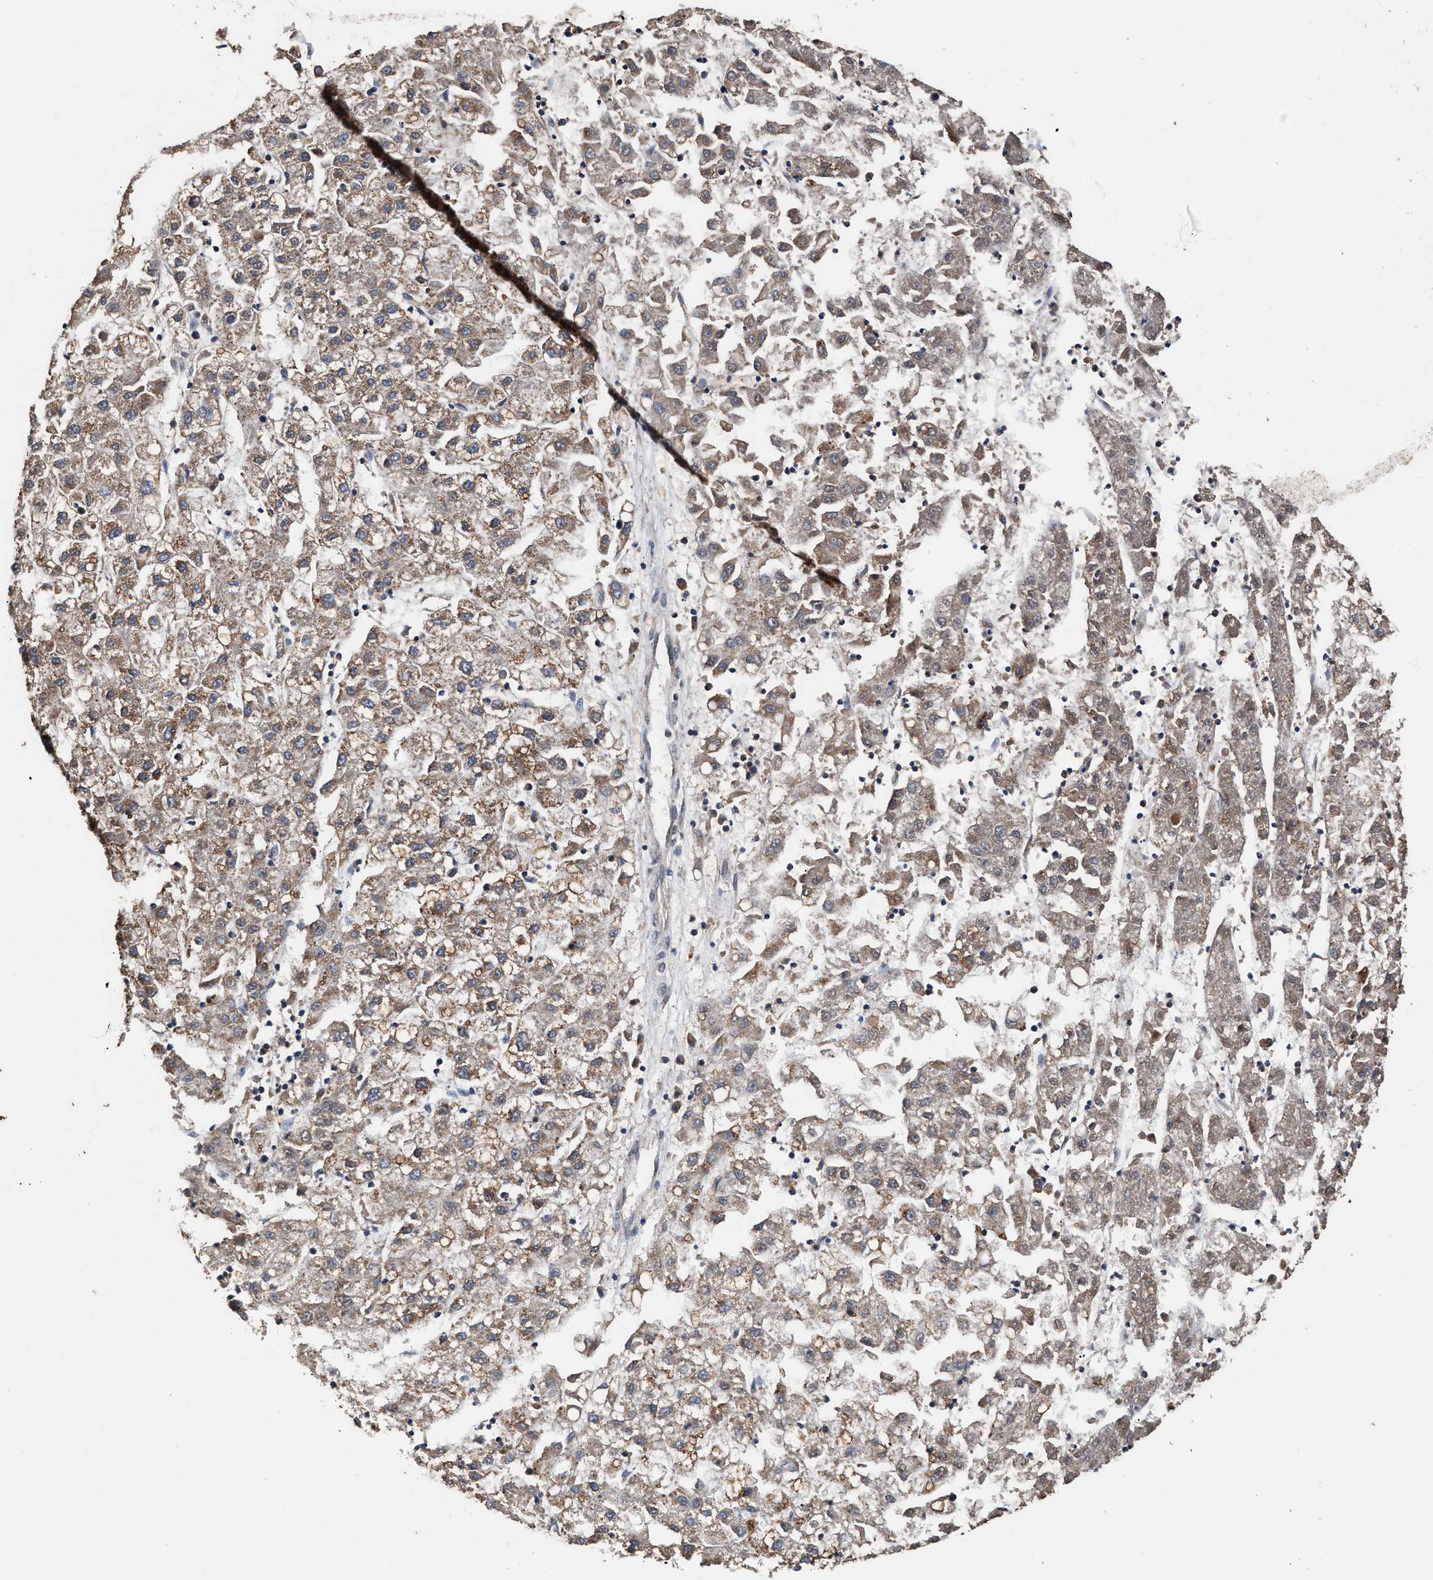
{"staining": {"intensity": "weak", "quantity": ">75%", "location": "cytoplasmic/membranous"}, "tissue": "liver cancer", "cell_type": "Tumor cells", "image_type": "cancer", "snomed": [{"axis": "morphology", "description": "Carcinoma, Hepatocellular, NOS"}, {"axis": "topography", "description": "Liver"}], "caption": "DAB immunohistochemical staining of human liver hepatocellular carcinoma reveals weak cytoplasmic/membranous protein staining in about >75% of tumor cells.", "gene": "ZNHIT6", "patient": {"sex": "male", "age": 72}}